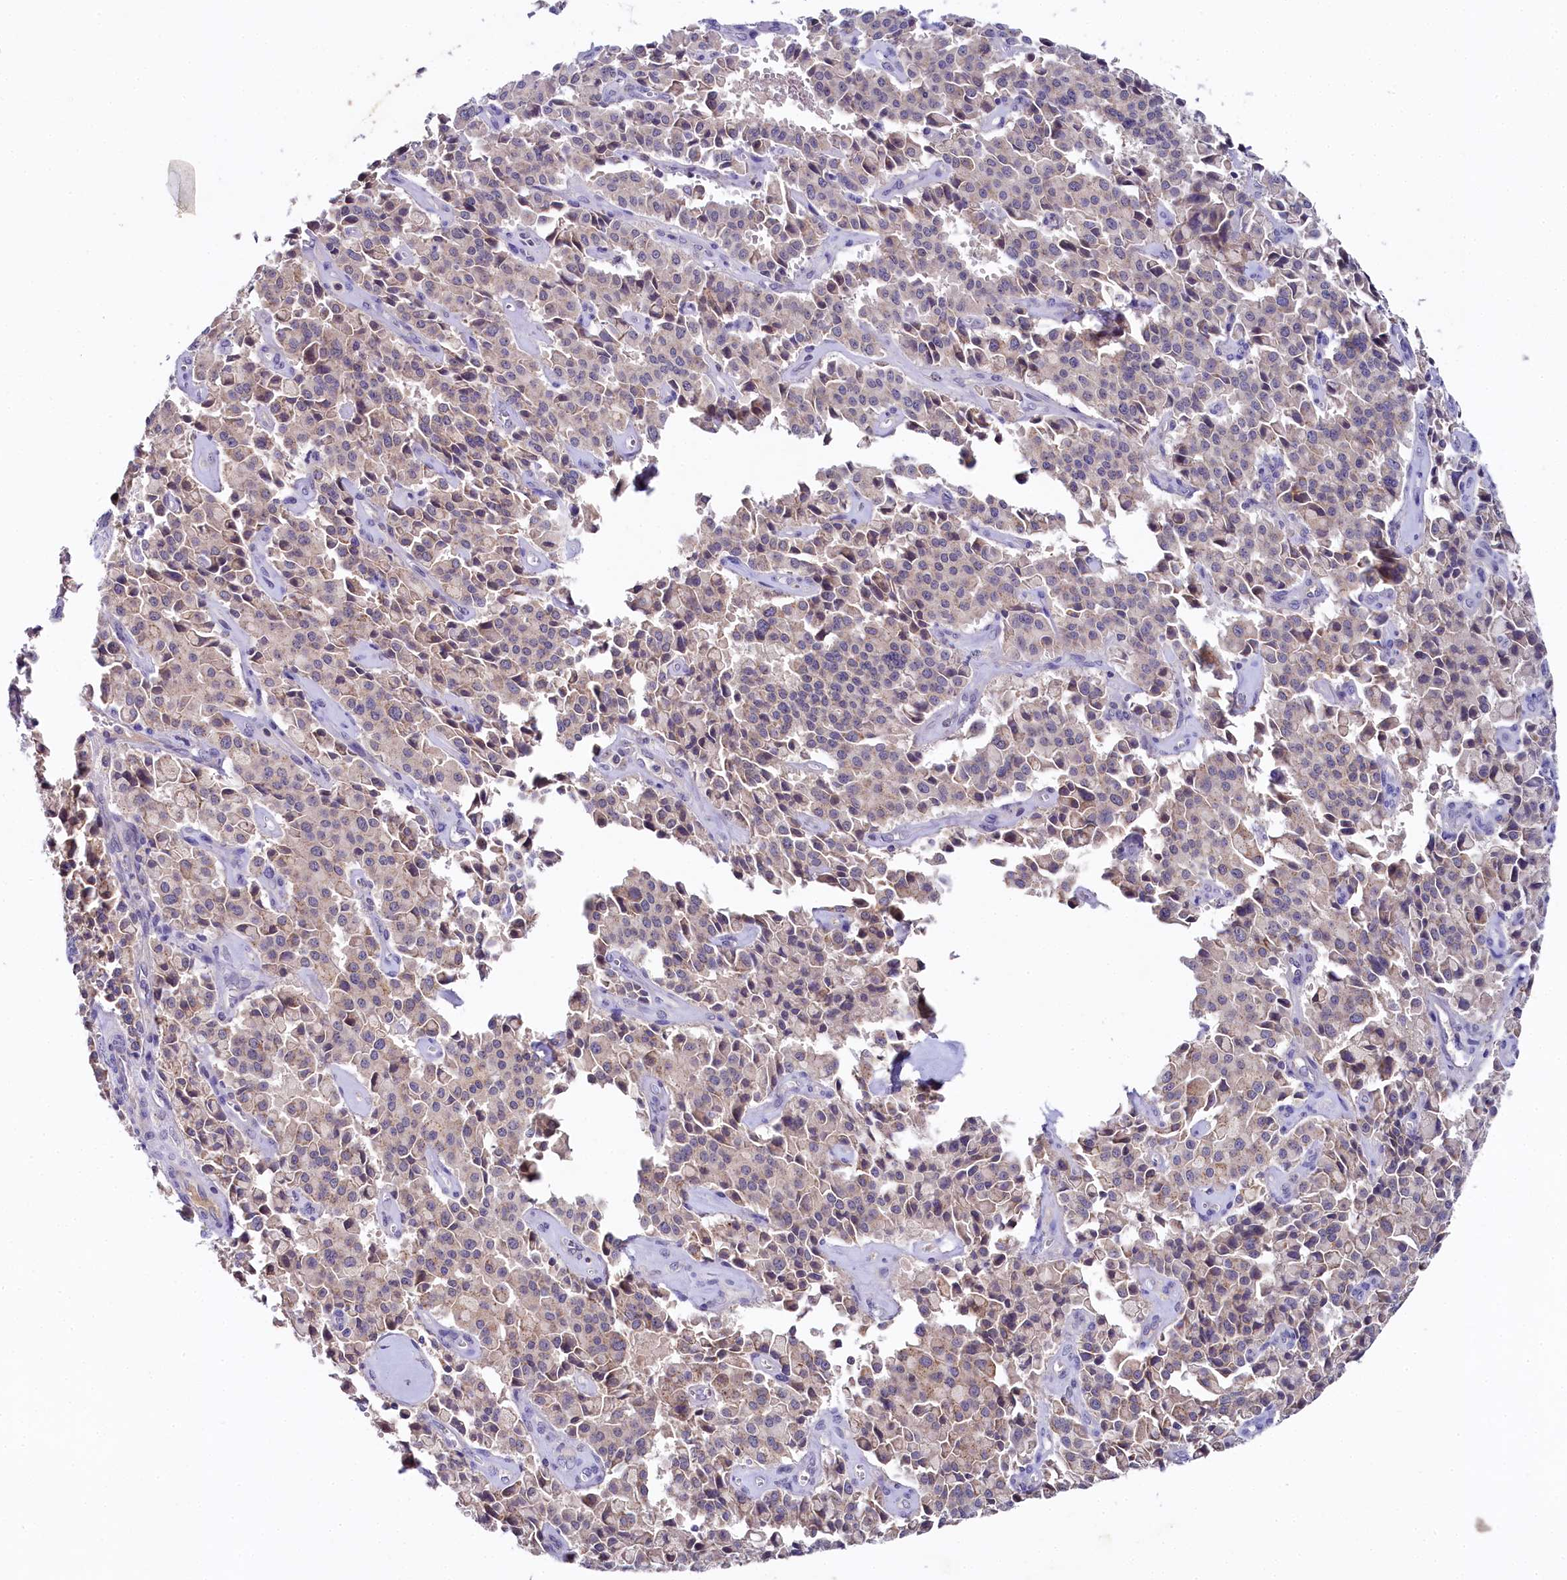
{"staining": {"intensity": "negative", "quantity": "none", "location": "none"}, "tissue": "pancreatic cancer", "cell_type": "Tumor cells", "image_type": "cancer", "snomed": [{"axis": "morphology", "description": "Adenocarcinoma, NOS"}, {"axis": "topography", "description": "Pancreas"}], "caption": "High power microscopy micrograph of an immunohistochemistry photomicrograph of adenocarcinoma (pancreatic), revealing no significant positivity in tumor cells.", "gene": "SPINK9", "patient": {"sex": "male", "age": 65}}